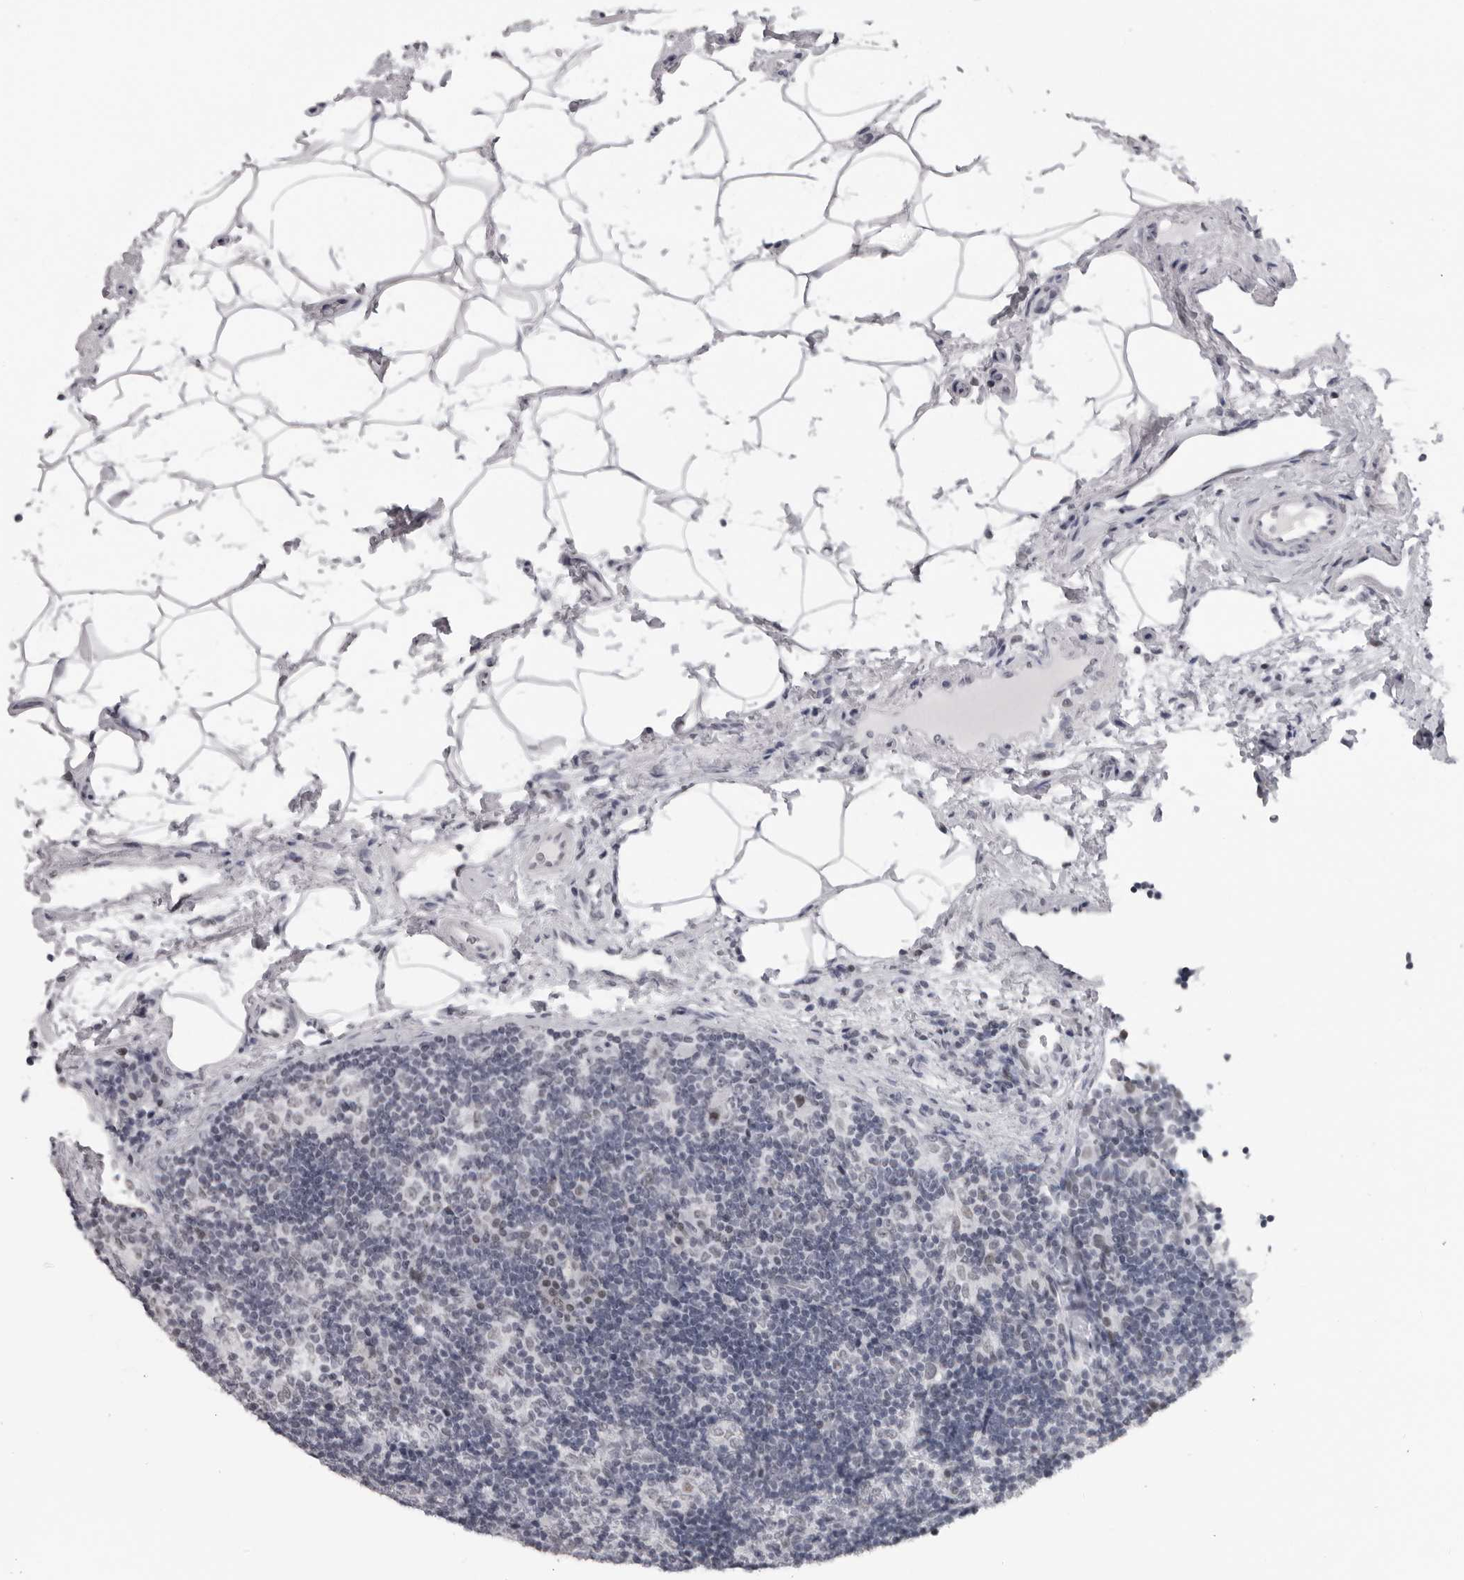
{"staining": {"intensity": "negative", "quantity": "none", "location": "none"}, "tissue": "lymph node", "cell_type": "Germinal center cells", "image_type": "normal", "snomed": [{"axis": "morphology", "description": "Normal tissue, NOS"}, {"axis": "topography", "description": "Lymph node"}], "caption": "DAB immunohistochemical staining of unremarkable lymph node reveals no significant expression in germinal center cells.", "gene": "ESPN", "patient": {"sex": "female", "age": 22}}